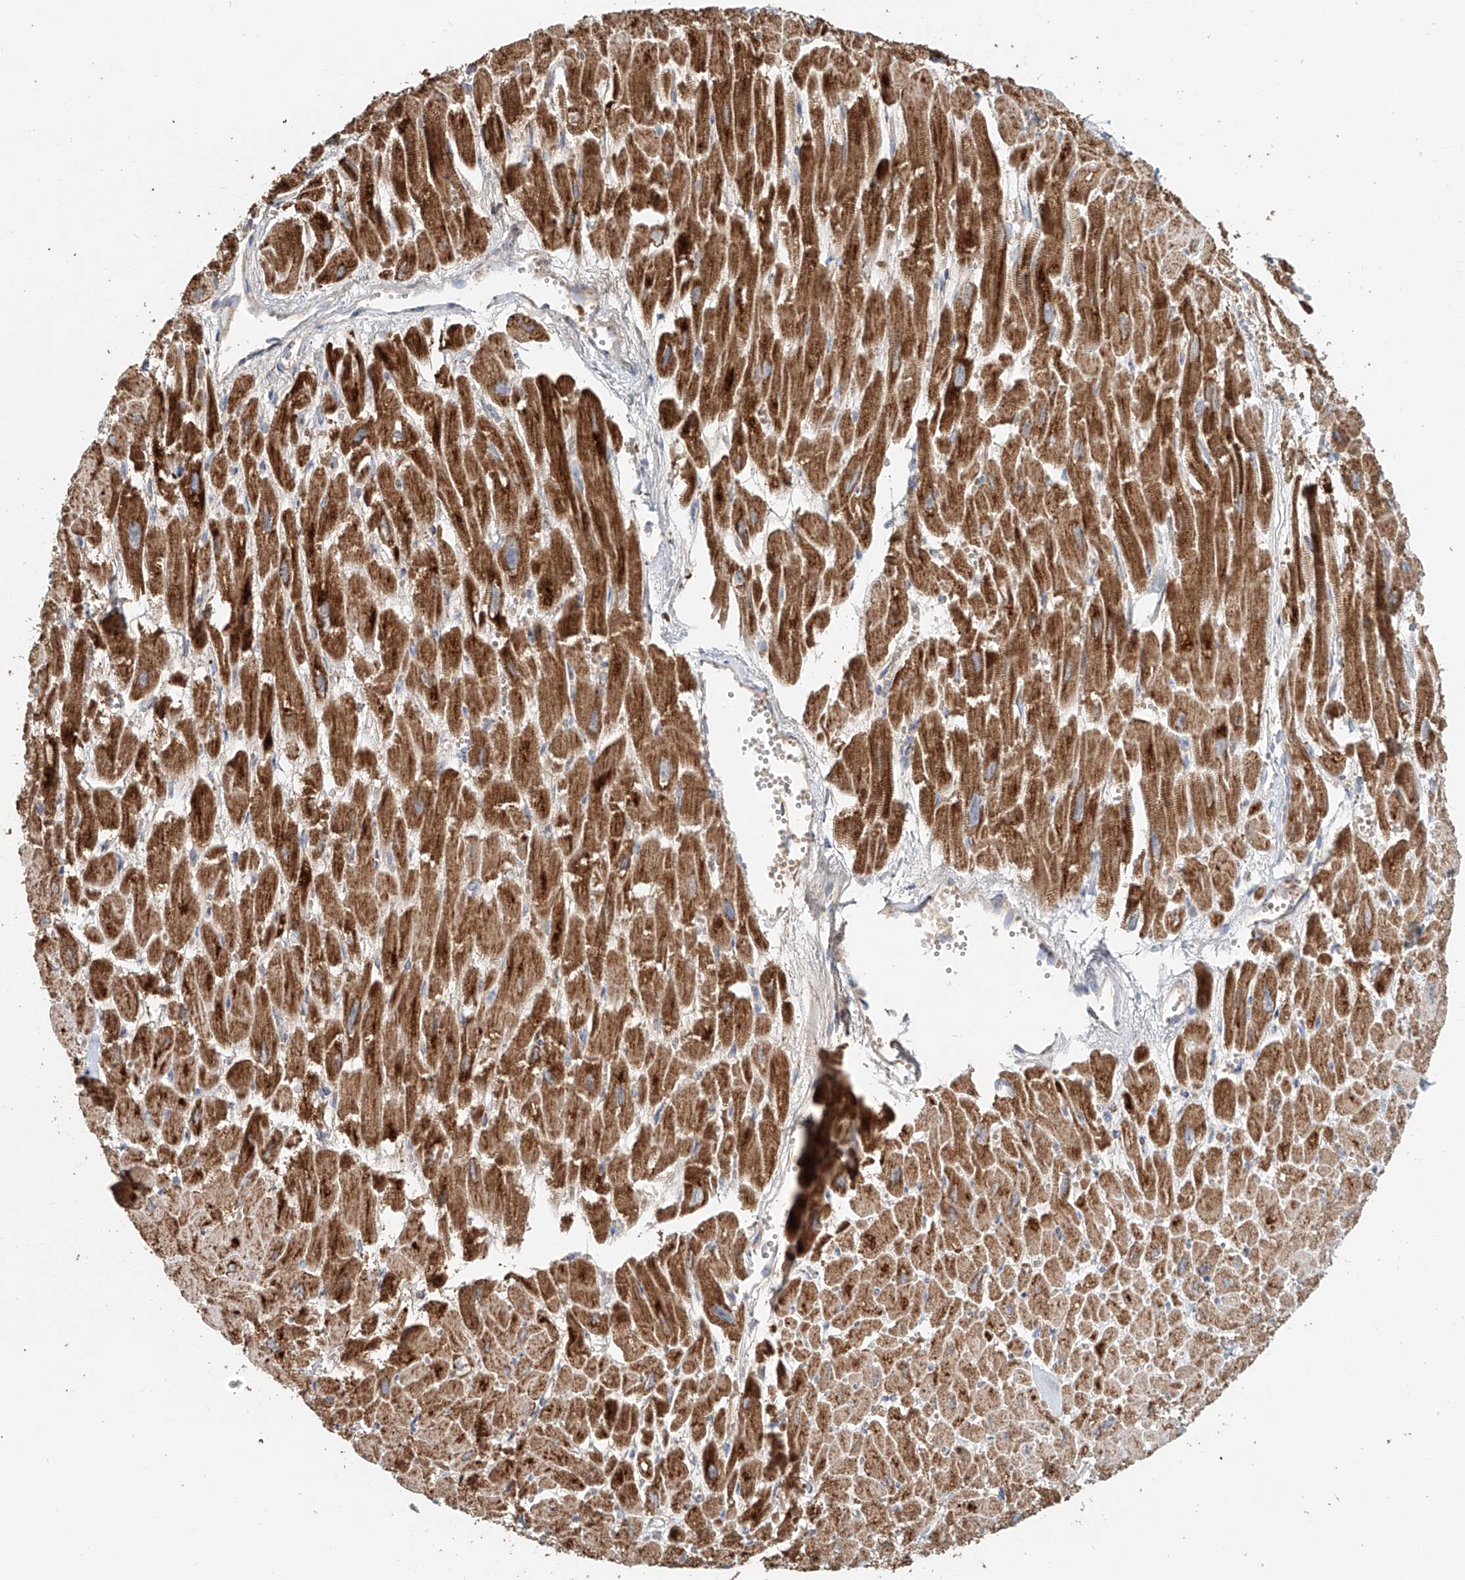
{"staining": {"intensity": "strong", "quantity": ">75%", "location": "cytoplasmic/membranous"}, "tissue": "heart muscle", "cell_type": "Cardiomyocytes", "image_type": "normal", "snomed": [{"axis": "morphology", "description": "Normal tissue, NOS"}, {"axis": "topography", "description": "Heart"}], "caption": "Immunohistochemical staining of benign heart muscle displays >75% levels of strong cytoplasmic/membranous protein positivity in about >75% of cardiomyocytes.", "gene": "CARD10", "patient": {"sex": "male", "age": 54}}